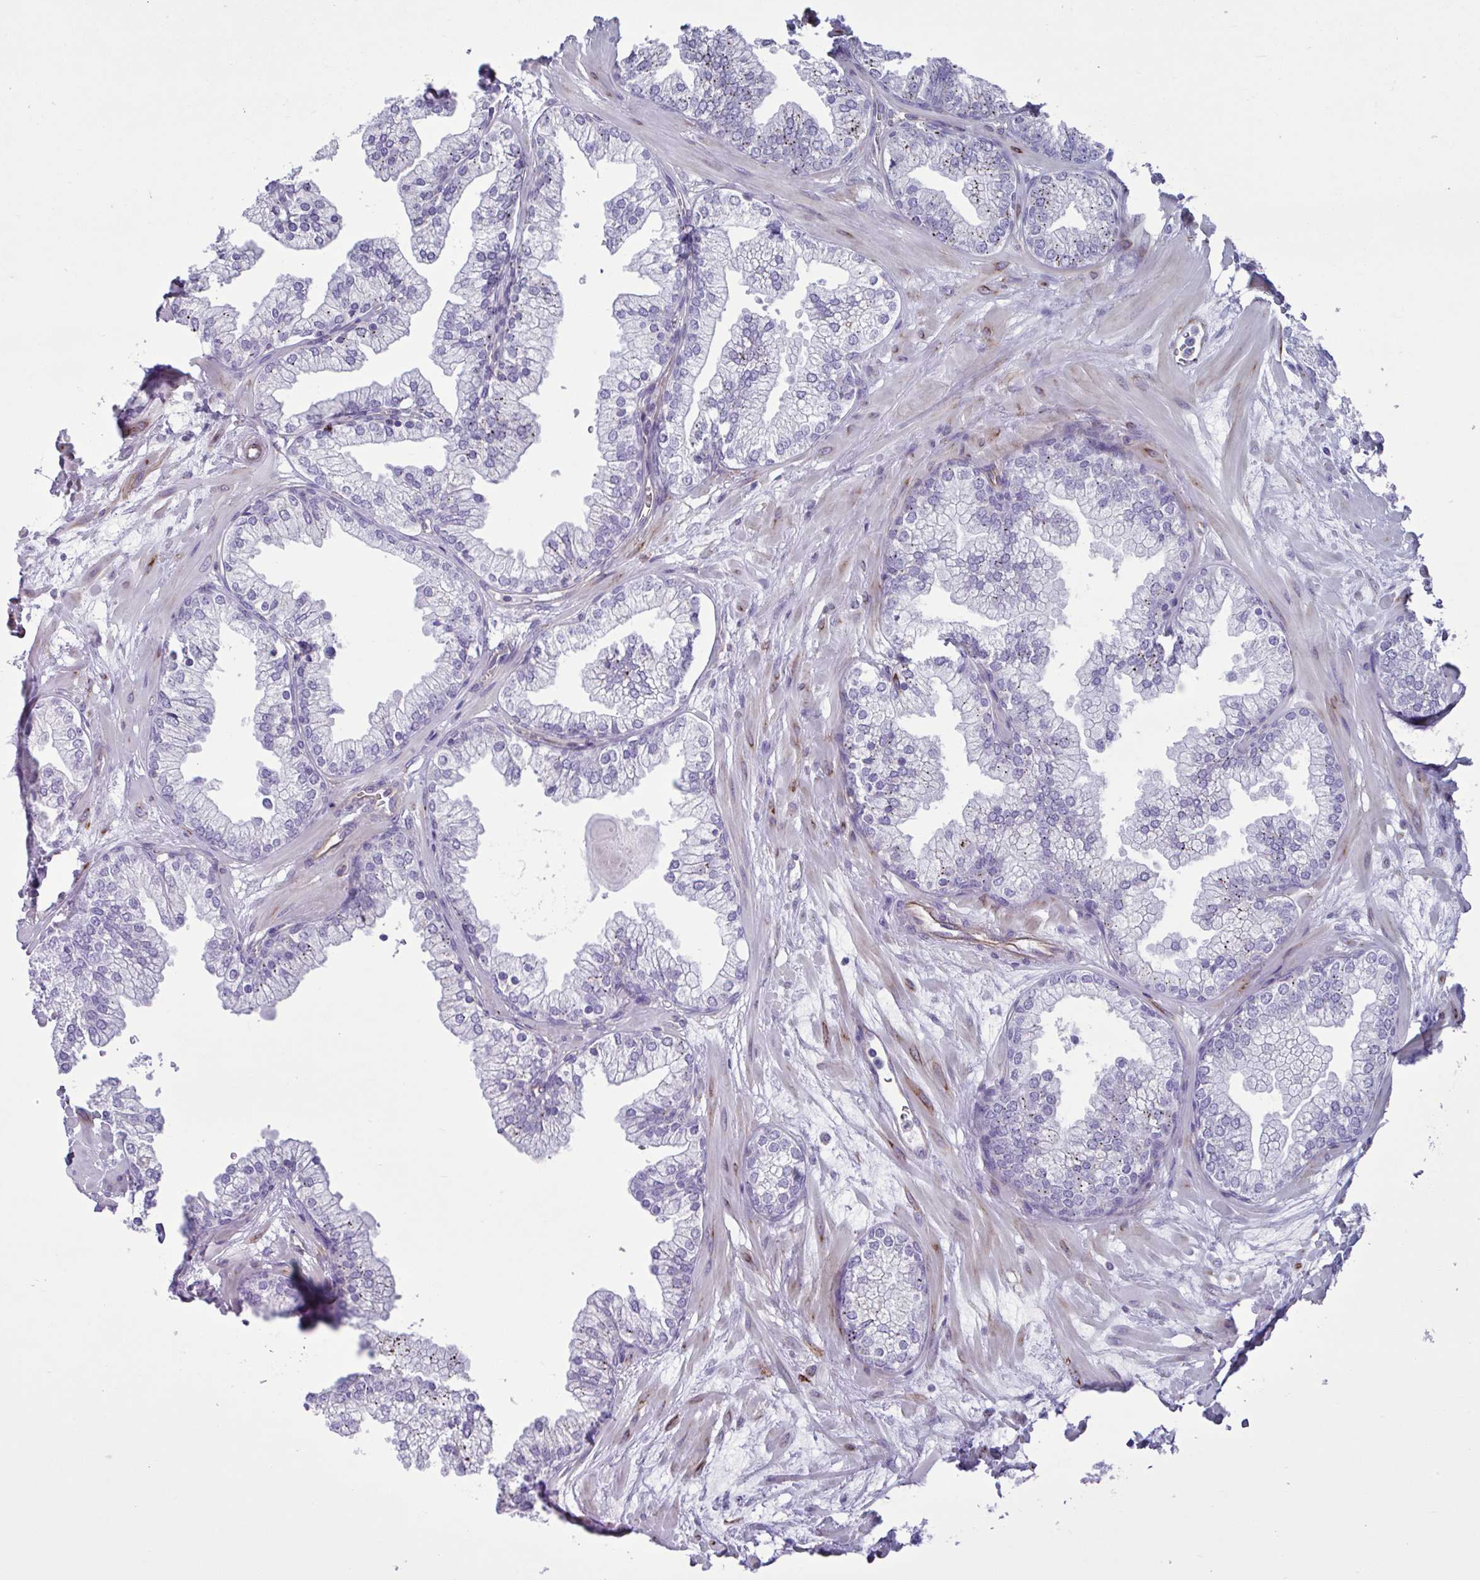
{"staining": {"intensity": "strong", "quantity": "25%-75%", "location": "cytoplasmic/membranous"}, "tissue": "prostate", "cell_type": "Glandular cells", "image_type": "normal", "snomed": [{"axis": "morphology", "description": "Normal tissue, NOS"}, {"axis": "topography", "description": "Prostate"}, {"axis": "topography", "description": "Peripheral nerve tissue"}], "caption": "DAB immunohistochemical staining of benign human prostate exhibits strong cytoplasmic/membranous protein expression in about 25%-75% of glandular cells. The staining is performed using DAB (3,3'-diaminobenzidine) brown chromogen to label protein expression. The nuclei are counter-stained blue using hematoxylin.", "gene": "TMEM86B", "patient": {"sex": "male", "age": 61}}